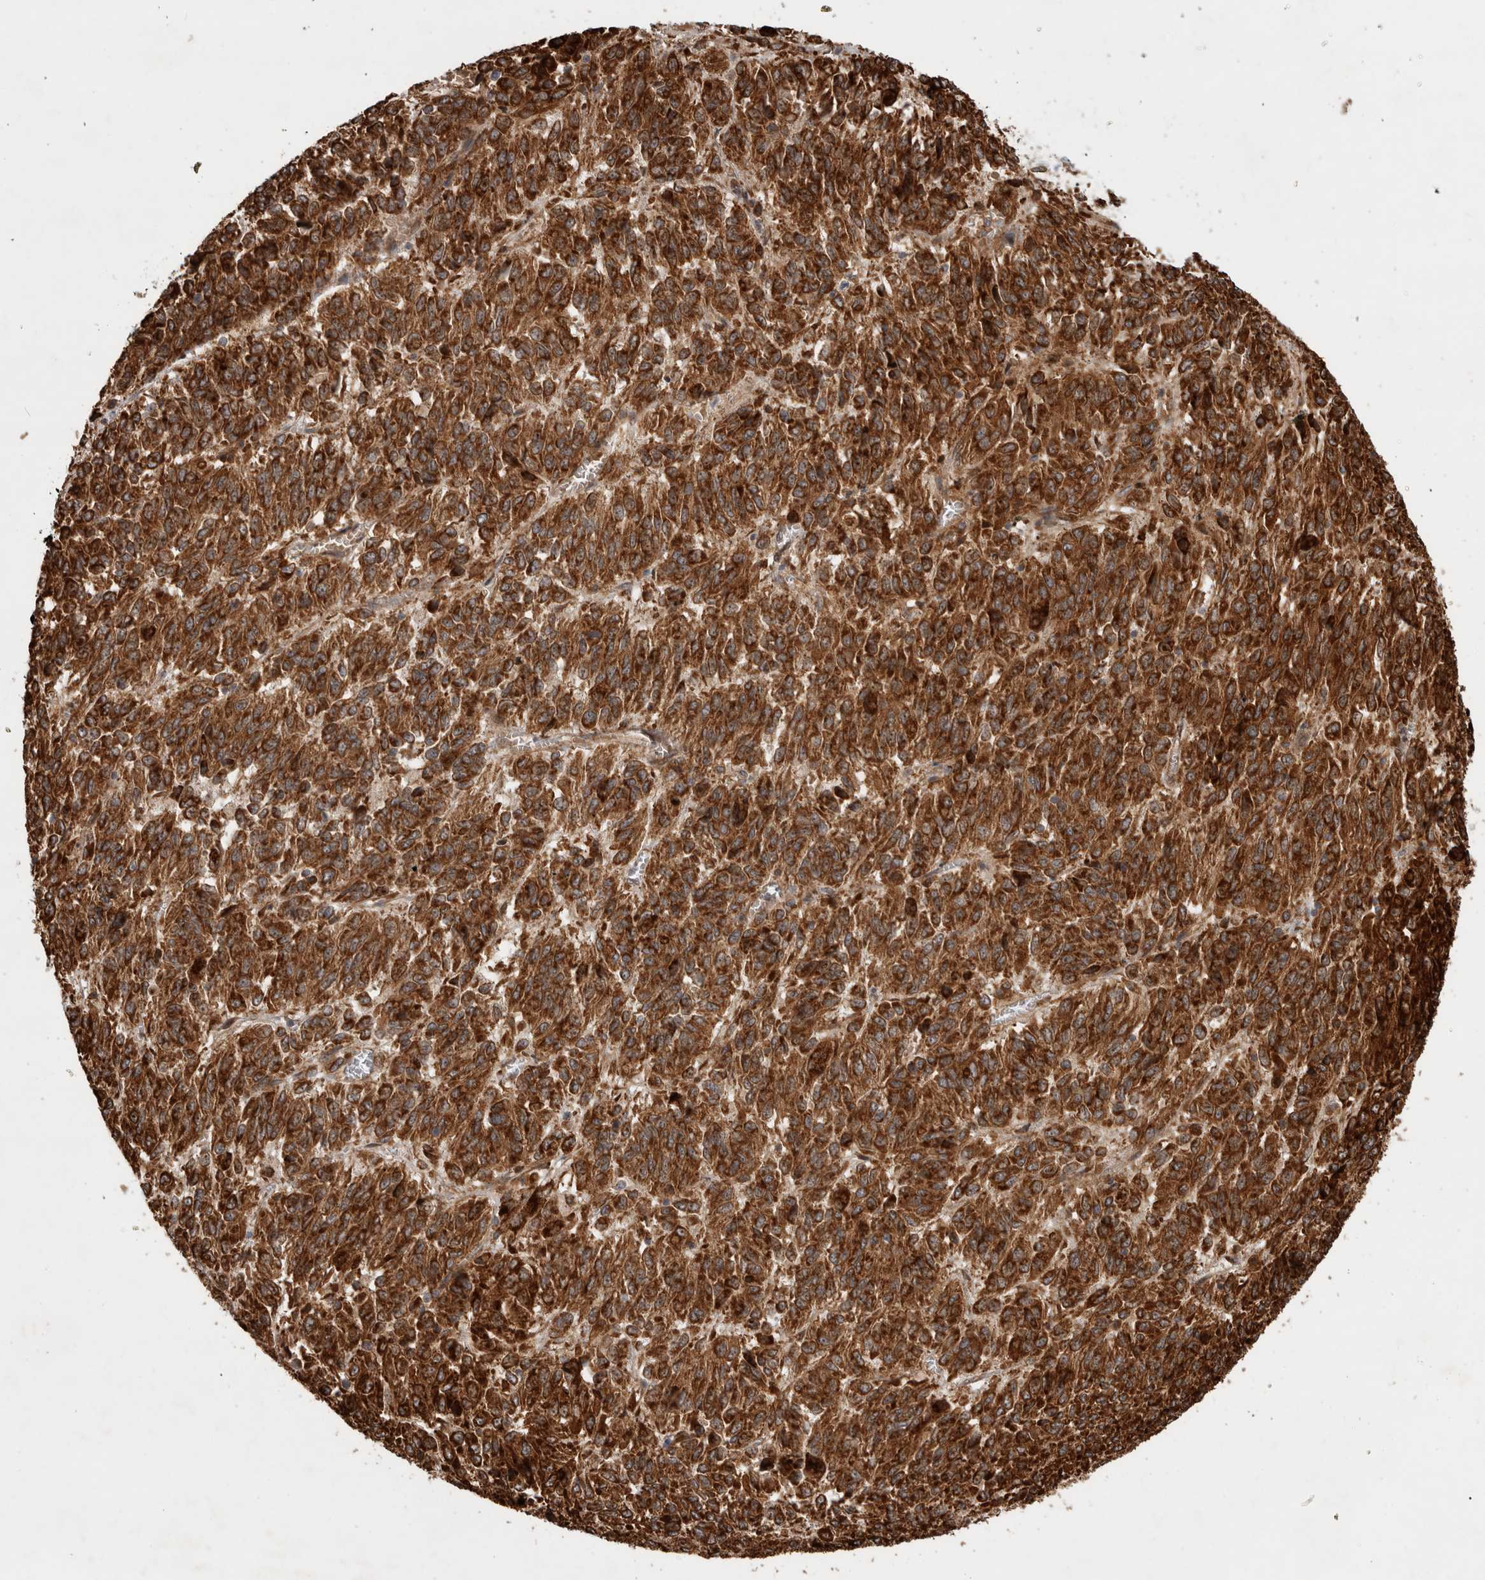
{"staining": {"intensity": "strong", "quantity": ">75%", "location": "cytoplasmic/membranous"}, "tissue": "melanoma", "cell_type": "Tumor cells", "image_type": "cancer", "snomed": [{"axis": "morphology", "description": "Malignant melanoma, Metastatic site"}, {"axis": "topography", "description": "Lung"}], "caption": "Approximately >75% of tumor cells in melanoma exhibit strong cytoplasmic/membranous protein staining as visualized by brown immunohistochemical staining.", "gene": "TUBD1", "patient": {"sex": "male", "age": 64}}